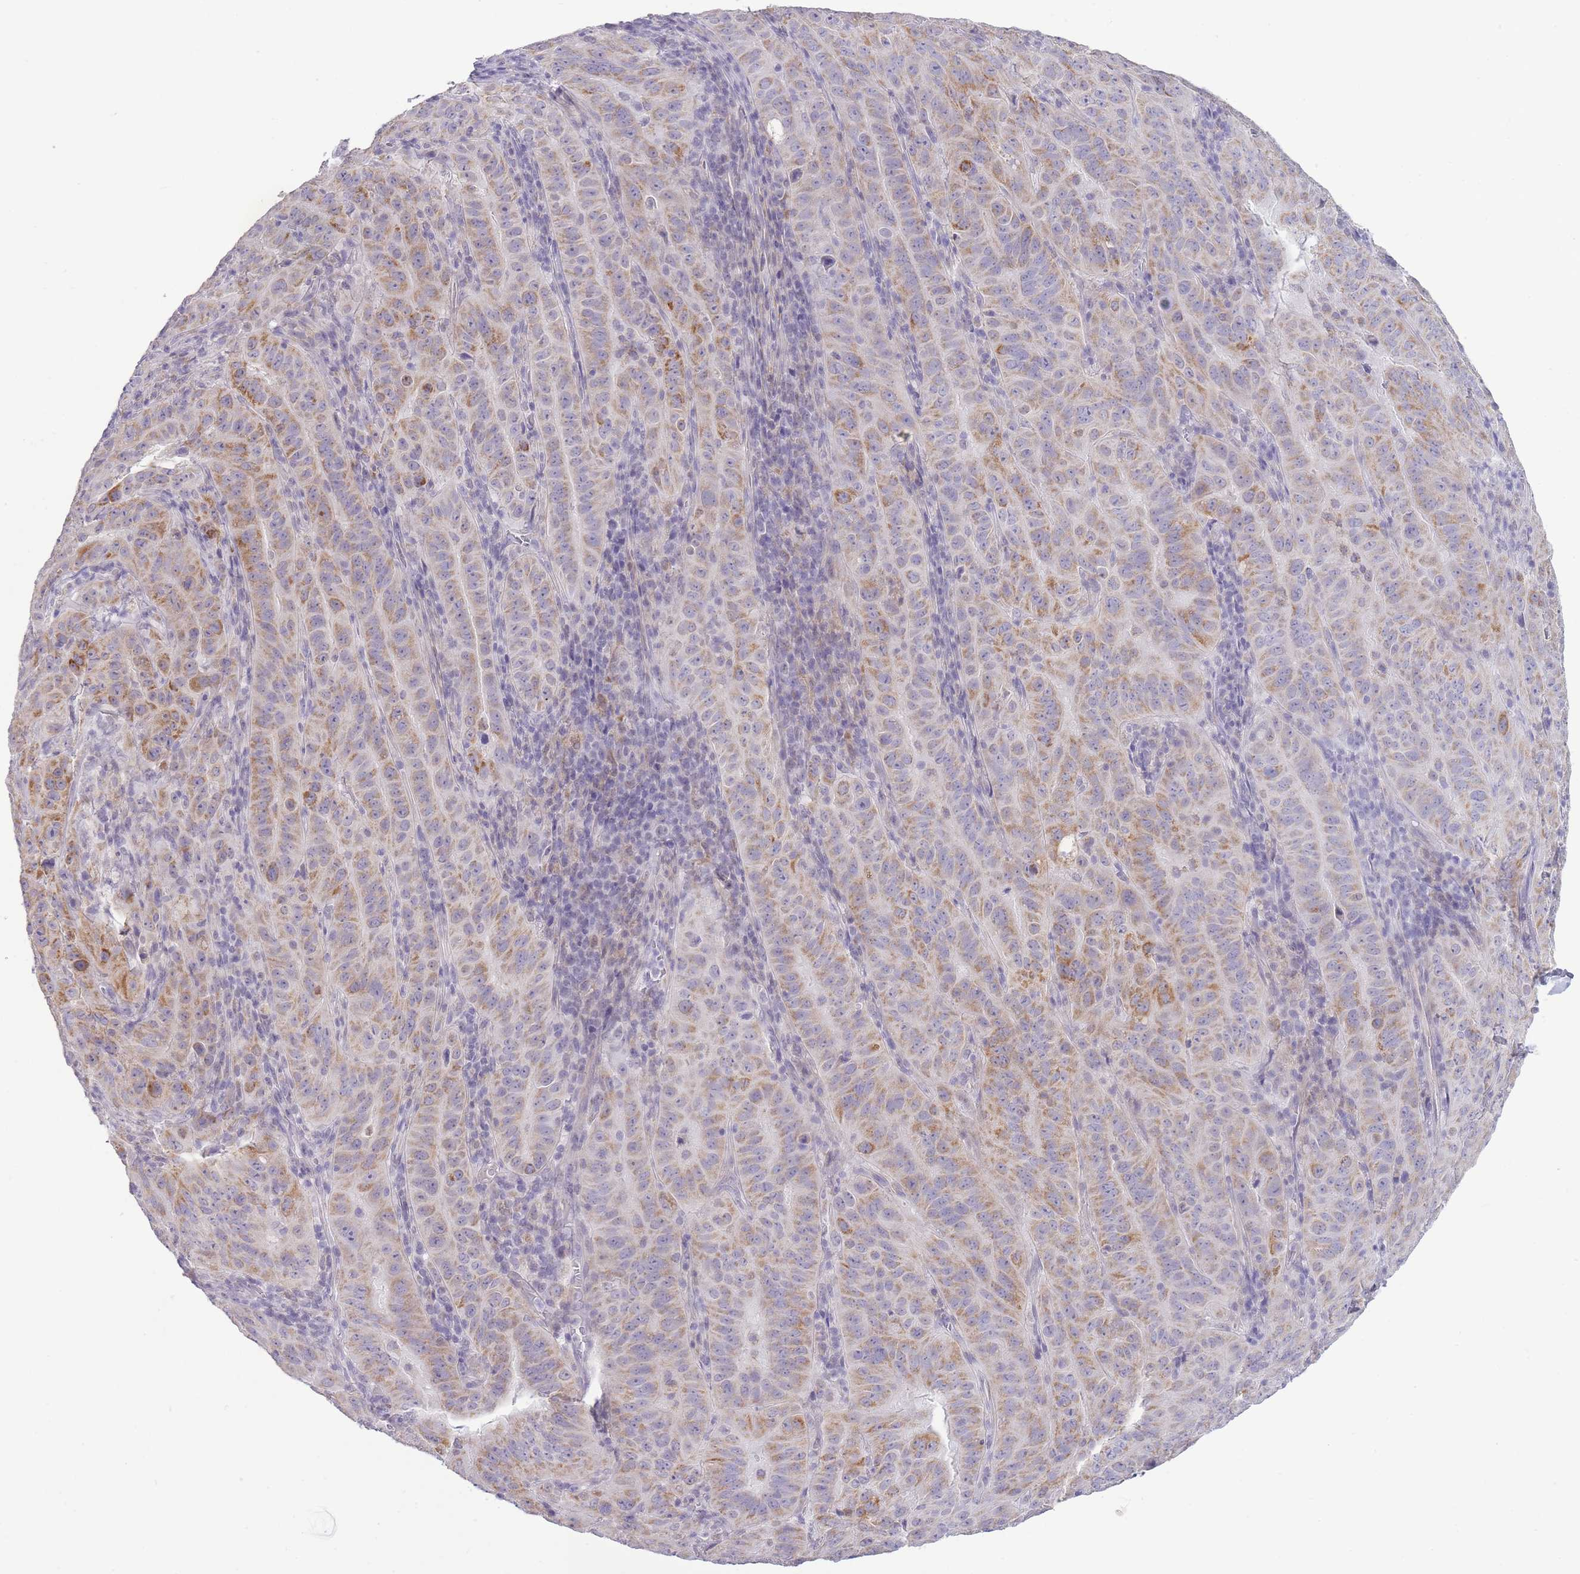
{"staining": {"intensity": "moderate", "quantity": ">75%", "location": "cytoplasmic/membranous"}, "tissue": "pancreatic cancer", "cell_type": "Tumor cells", "image_type": "cancer", "snomed": [{"axis": "morphology", "description": "Adenocarcinoma, NOS"}, {"axis": "topography", "description": "Pancreas"}], "caption": "Immunohistochemical staining of pancreatic cancer (adenocarcinoma) reveals medium levels of moderate cytoplasmic/membranous protein staining in approximately >75% of tumor cells.", "gene": "ZBTB24", "patient": {"sex": "male", "age": 63}}